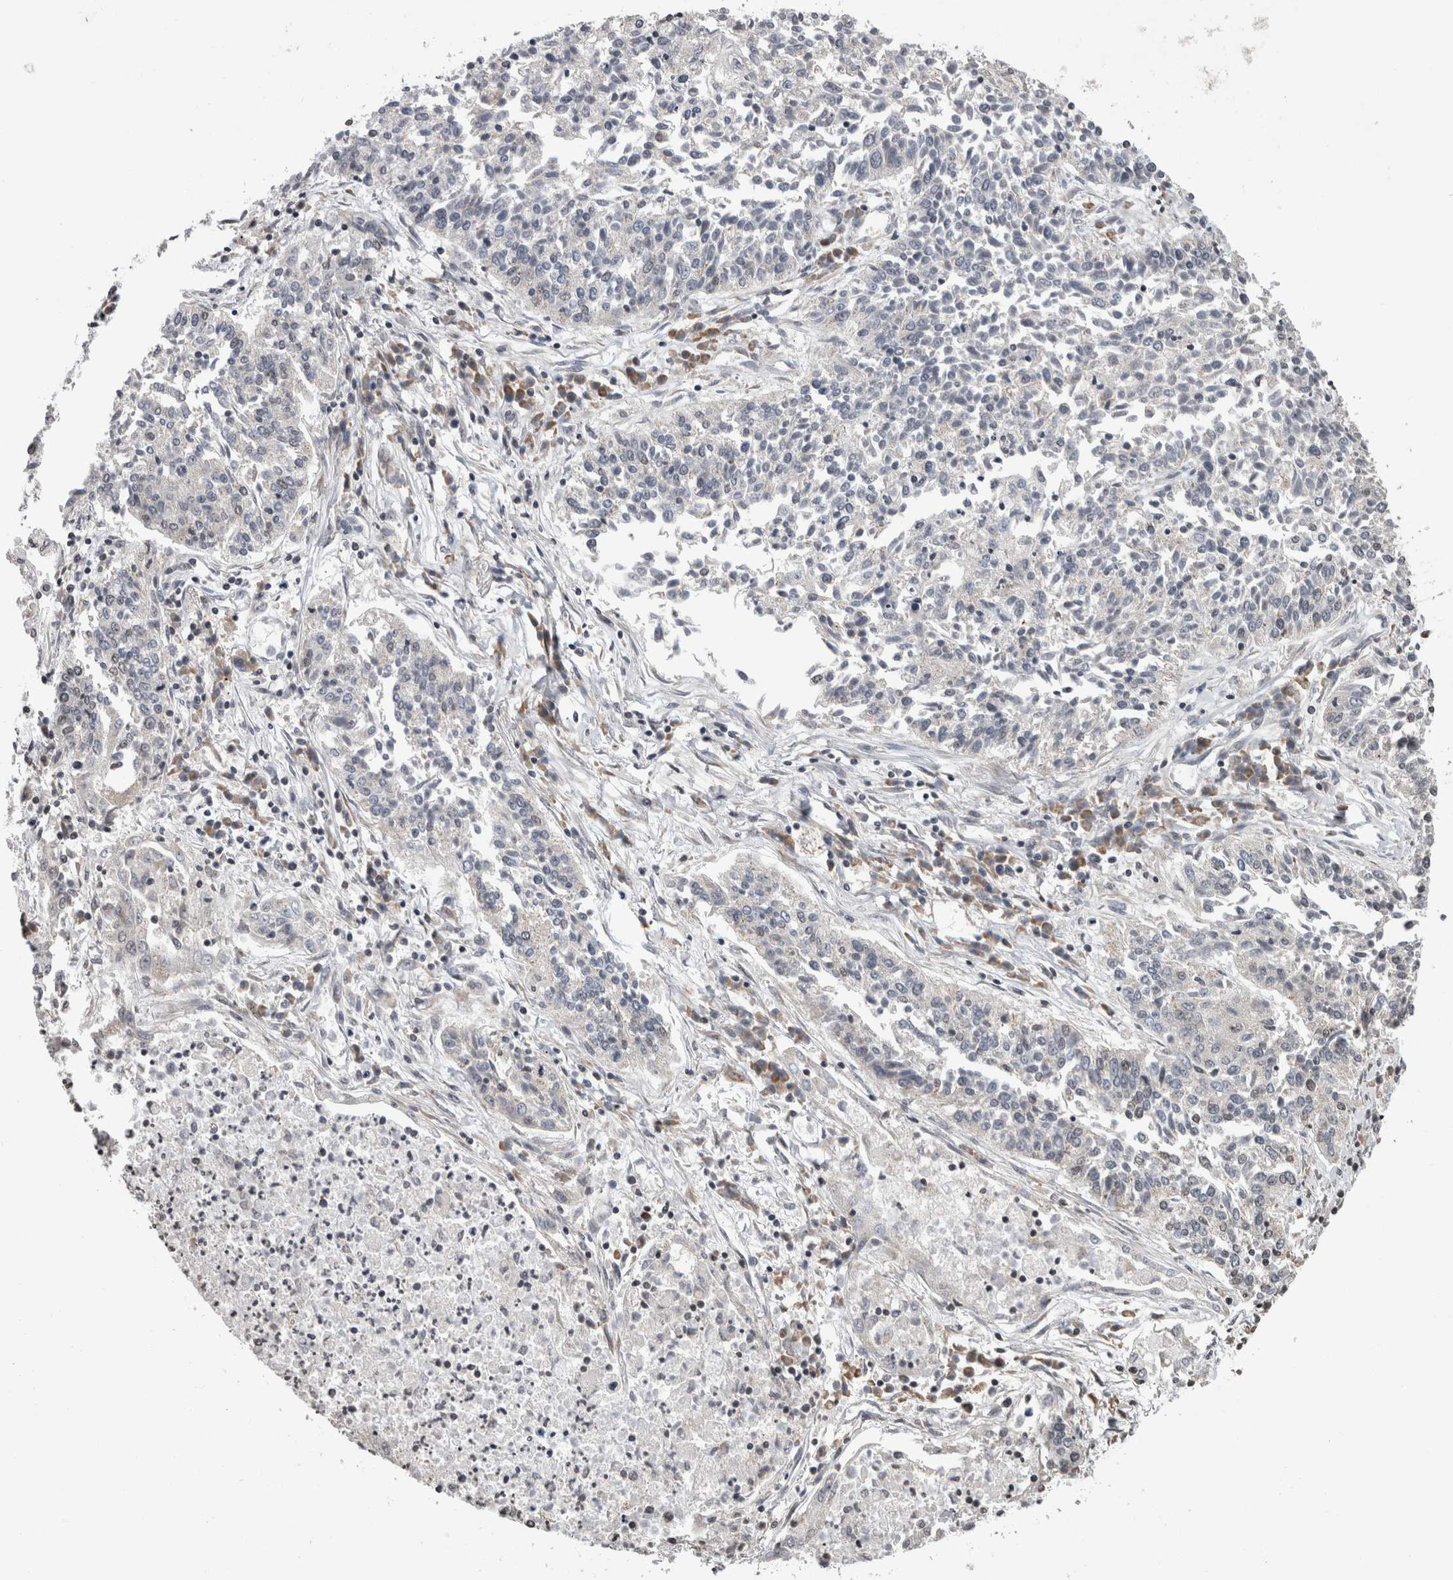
{"staining": {"intensity": "negative", "quantity": "none", "location": "none"}, "tissue": "lung cancer", "cell_type": "Tumor cells", "image_type": "cancer", "snomed": [{"axis": "morphology", "description": "Normal tissue, NOS"}, {"axis": "morphology", "description": "Squamous cell carcinoma, NOS"}, {"axis": "topography", "description": "Lymph node"}, {"axis": "topography", "description": "Cartilage tissue"}, {"axis": "topography", "description": "Bronchus"}, {"axis": "topography", "description": "Lung"}, {"axis": "topography", "description": "Peripheral nerve tissue"}], "caption": "Tumor cells are negative for protein expression in human squamous cell carcinoma (lung).", "gene": "ZBTB11", "patient": {"sex": "female", "age": 49}}